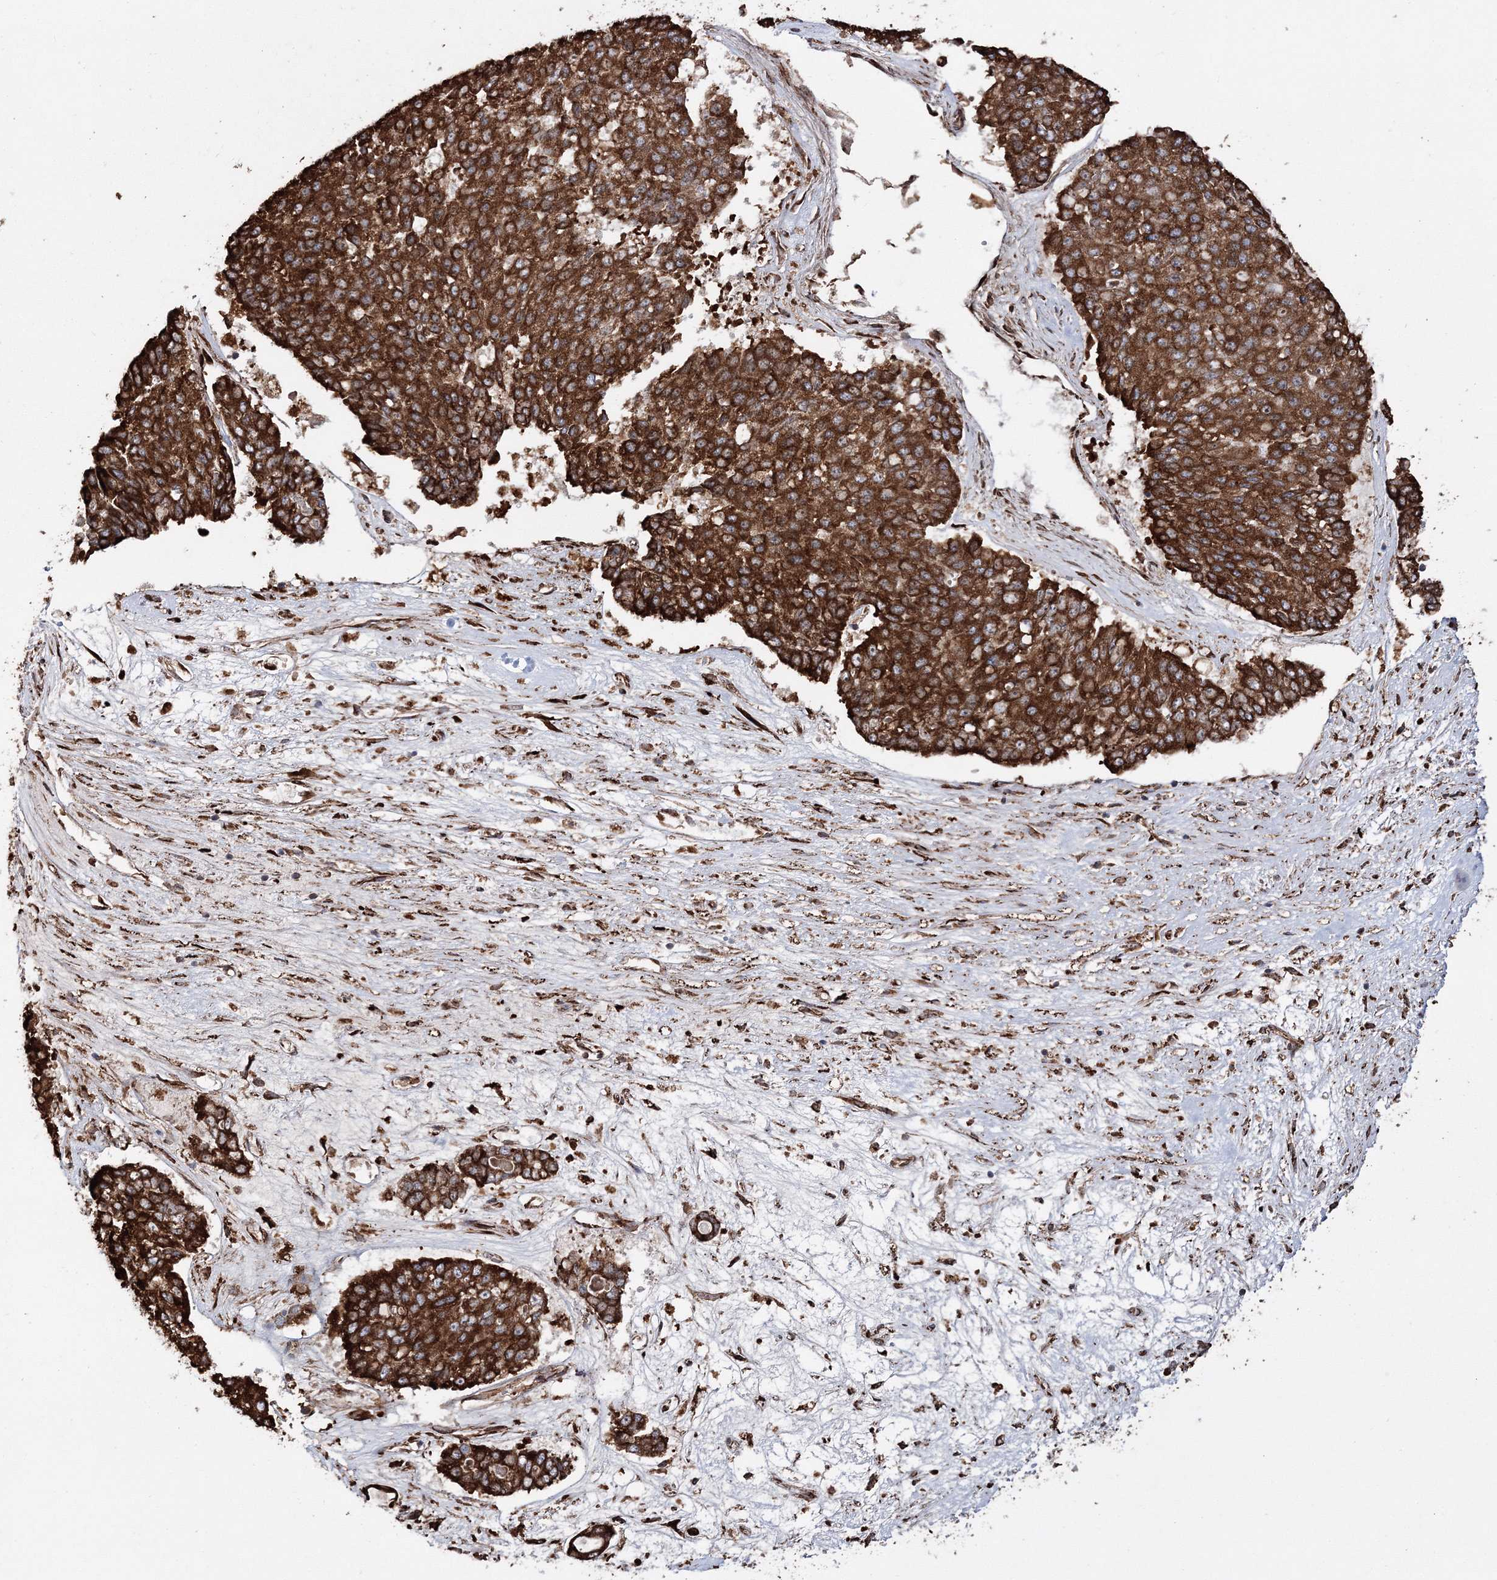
{"staining": {"intensity": "strong", "quantity": ">75%", "location": "cytoplasmic/membranous"}, "tissue": "pancreatic cancer", "cell_type": "Tumor cells", "image_type": "cancer", "snomed": [{"axis": "morphology", "description": "Adenocarcinoma, NOS"}, {"axis": "topography", "description": "Pancreas"}], "caption": "This is a micrograph of immunohistochemistry (IHC) staining of pancreatic adenocarcinoma, which shows strong staining in the cytoplasmic/membranous of tumor cells.", "gene": "SCRN3", "patient": {"sex": "male", "age": 50}}